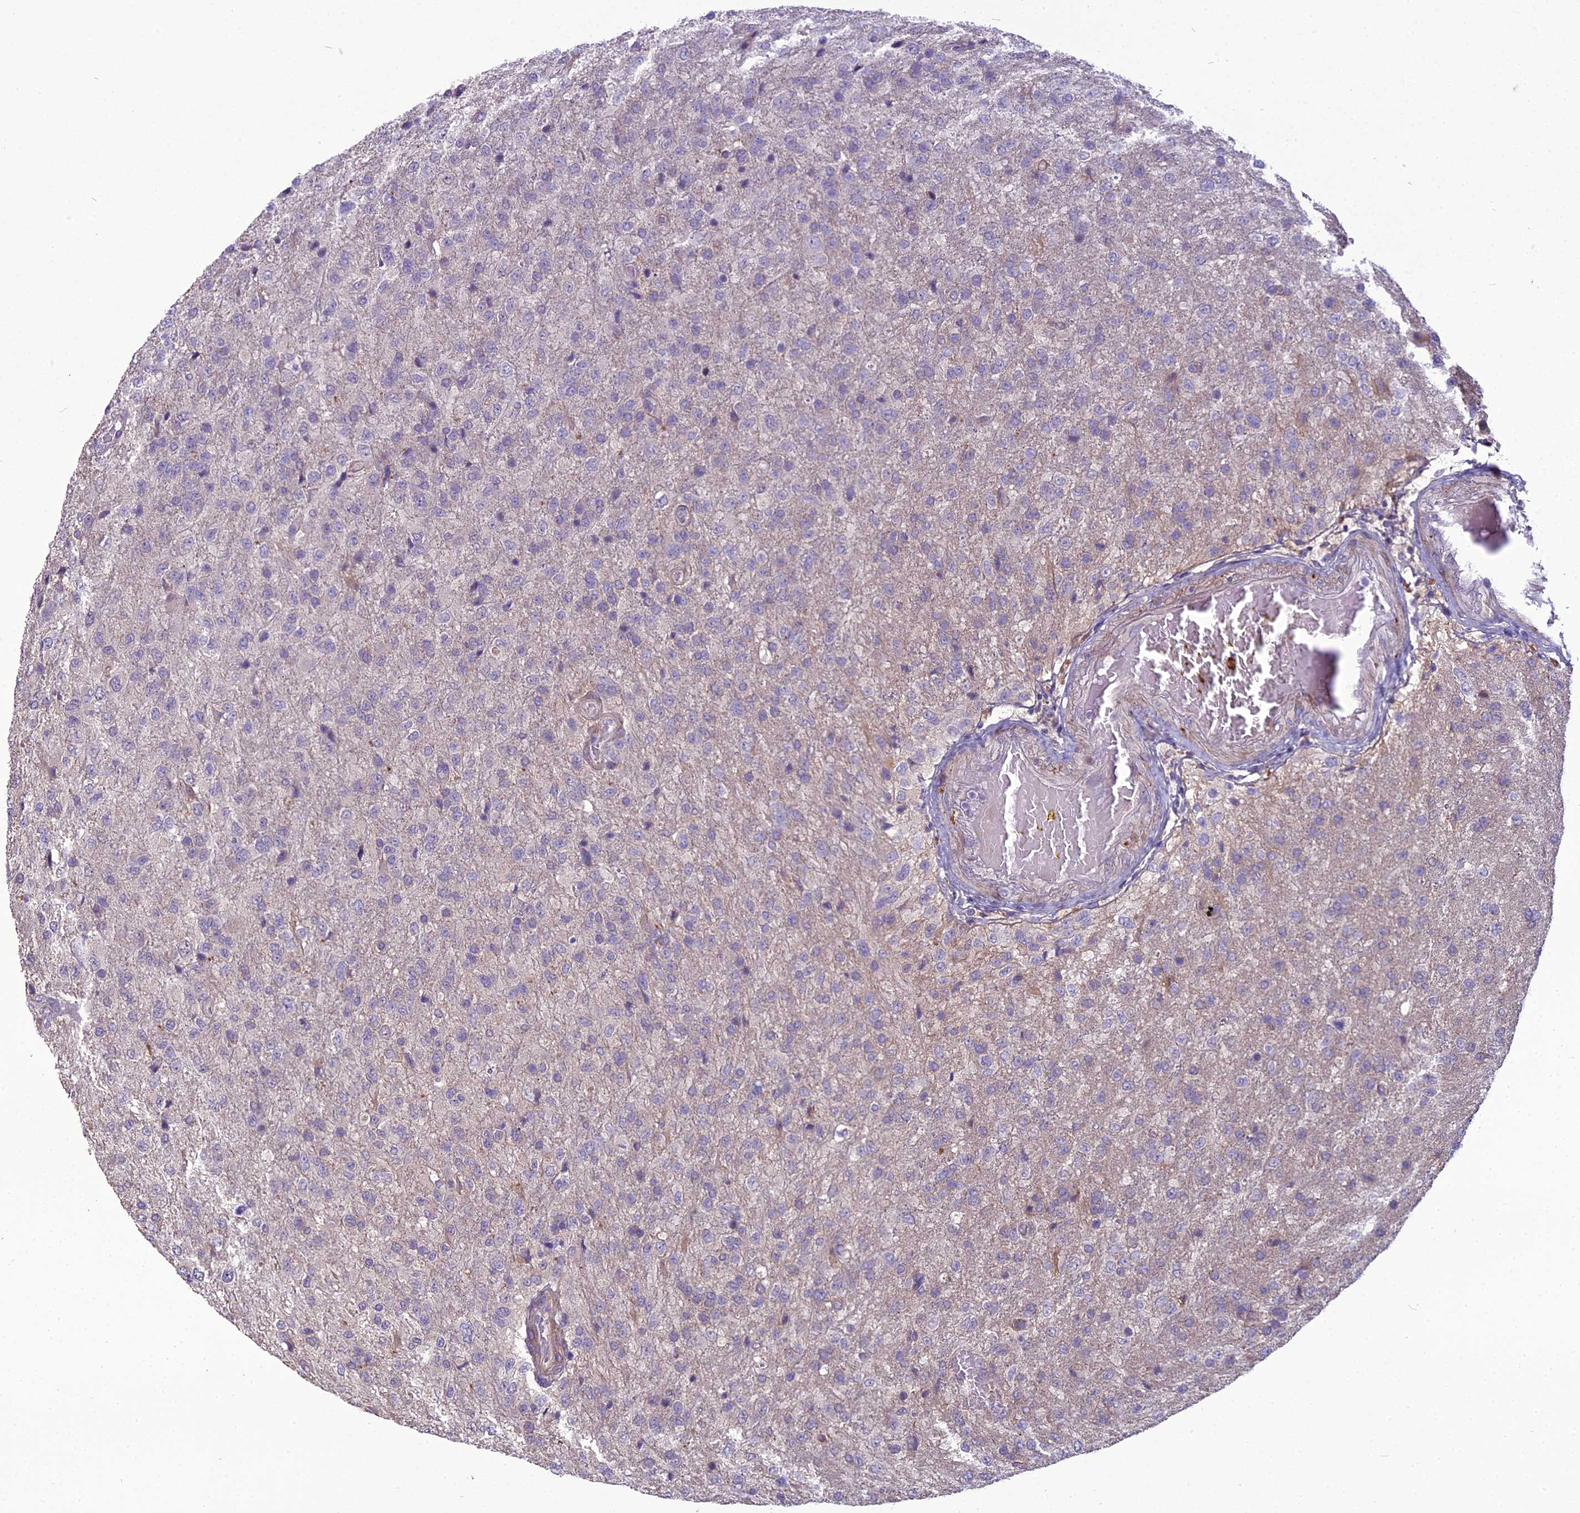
{"staining": {"intensity": "negative", "quantity": "none", "location": "none"}, "tissue": "glioma", "cell_type": "Tumor cells", "image_type": "cancer", "snomed": [{"axis": "morphology", "description": "Glioma, malignant, High grade"}, {"axis": "topography", "description": "Brain"}], "caption": "High magnification brightfield microscopy of glioma stained with DAB (3,3'-diaminobenzidine) (brown) and counterstained with hematoxylin (blue): tumor cells show no significant positivity.", "gene": "DUS2", "patient": {"sex": "female", "age": 74}}